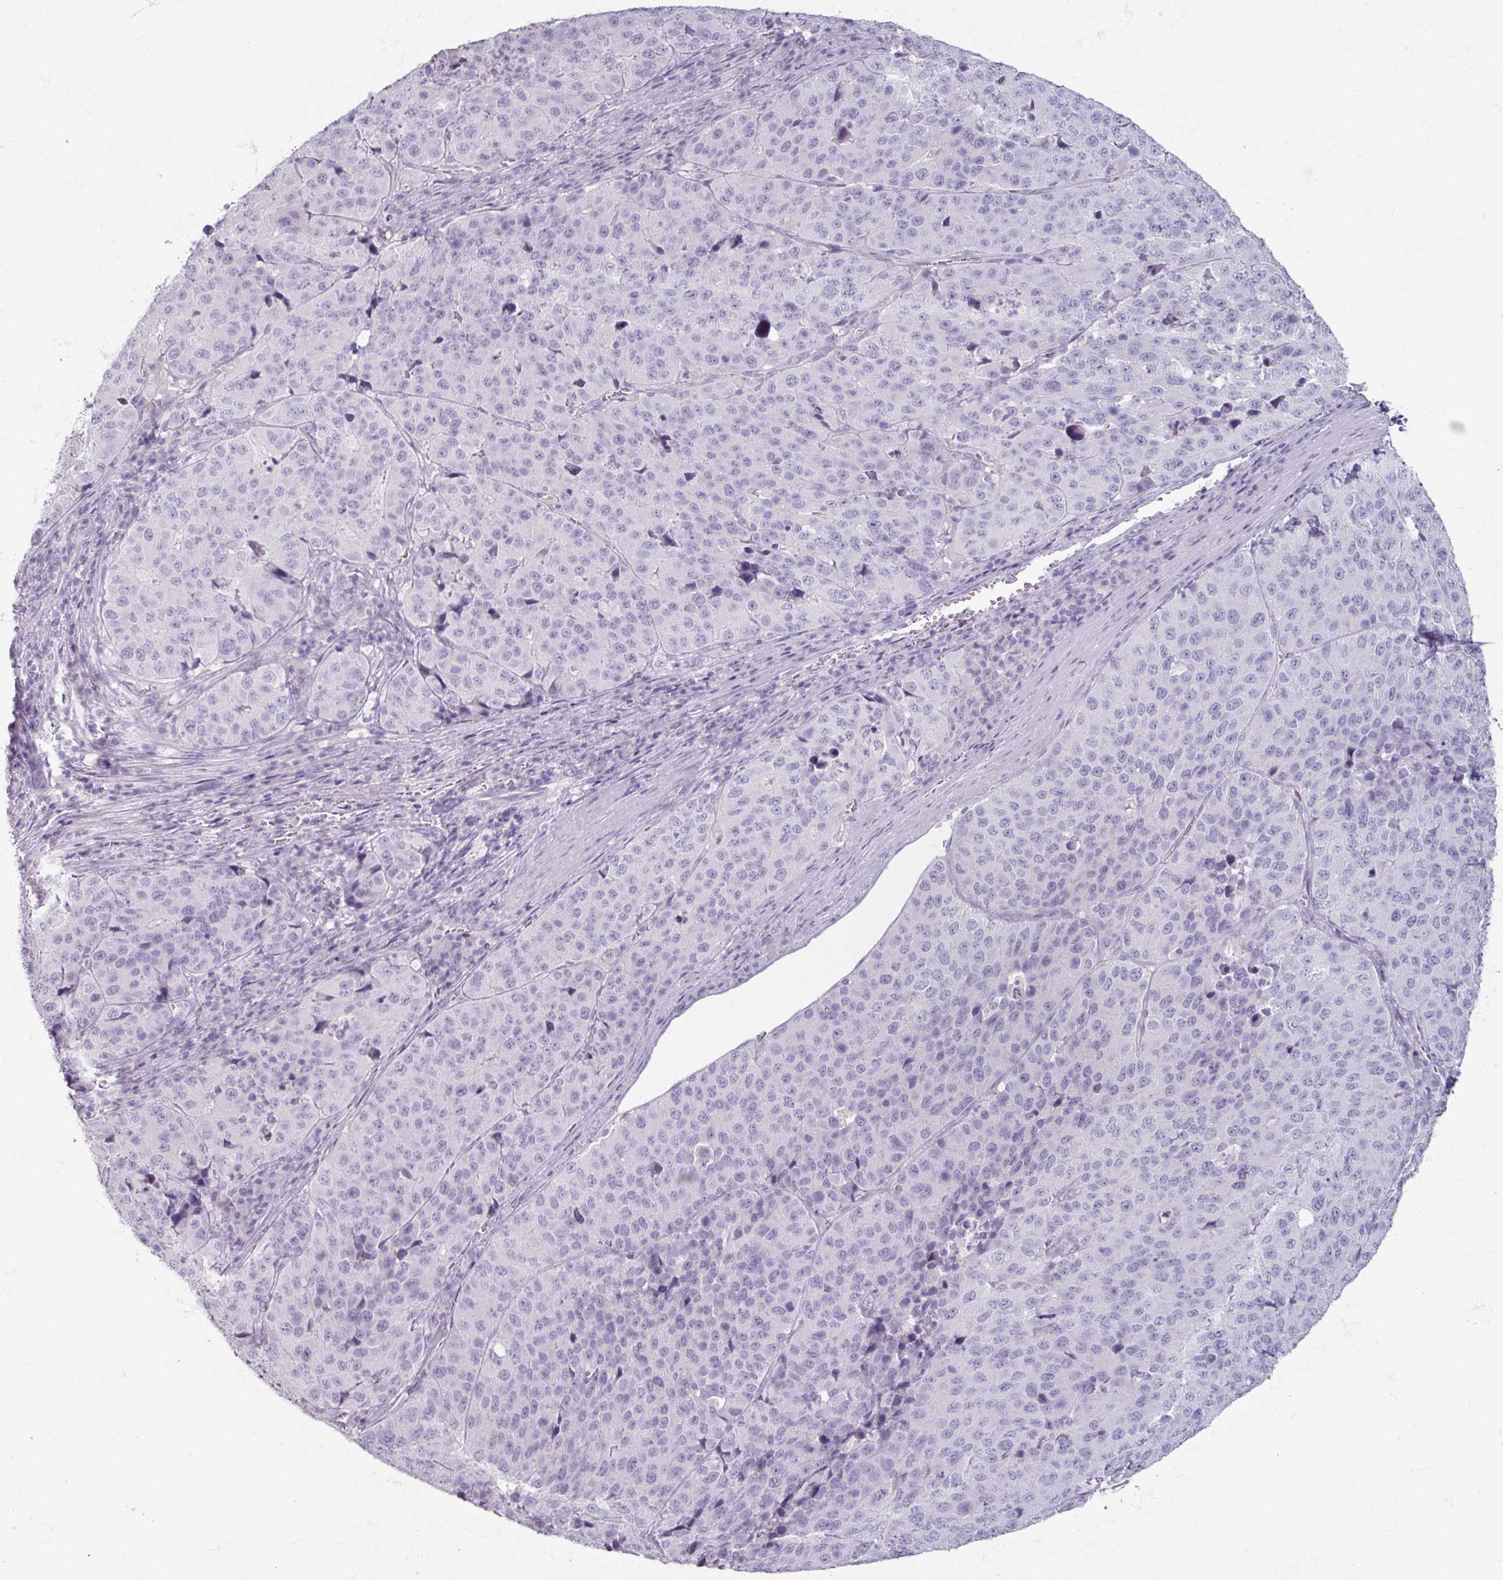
{"staining": {"intensity": "negative", "quantity": "none", "location": "none"}, "tissue": "stomach cancer", "cell_type": "Tumor cells", "image_type": "cancer", "snomed": [{"axis": "morphology", "description": "Adenocarcinoma, NOS"}, {"axis": "topography", "description": "Stomach"}], "caption": "Image shows no significant protein staining in tumor cells of stomach cancer.", "gene": "TG", "patient": {"sex": "male", "age": 71}}